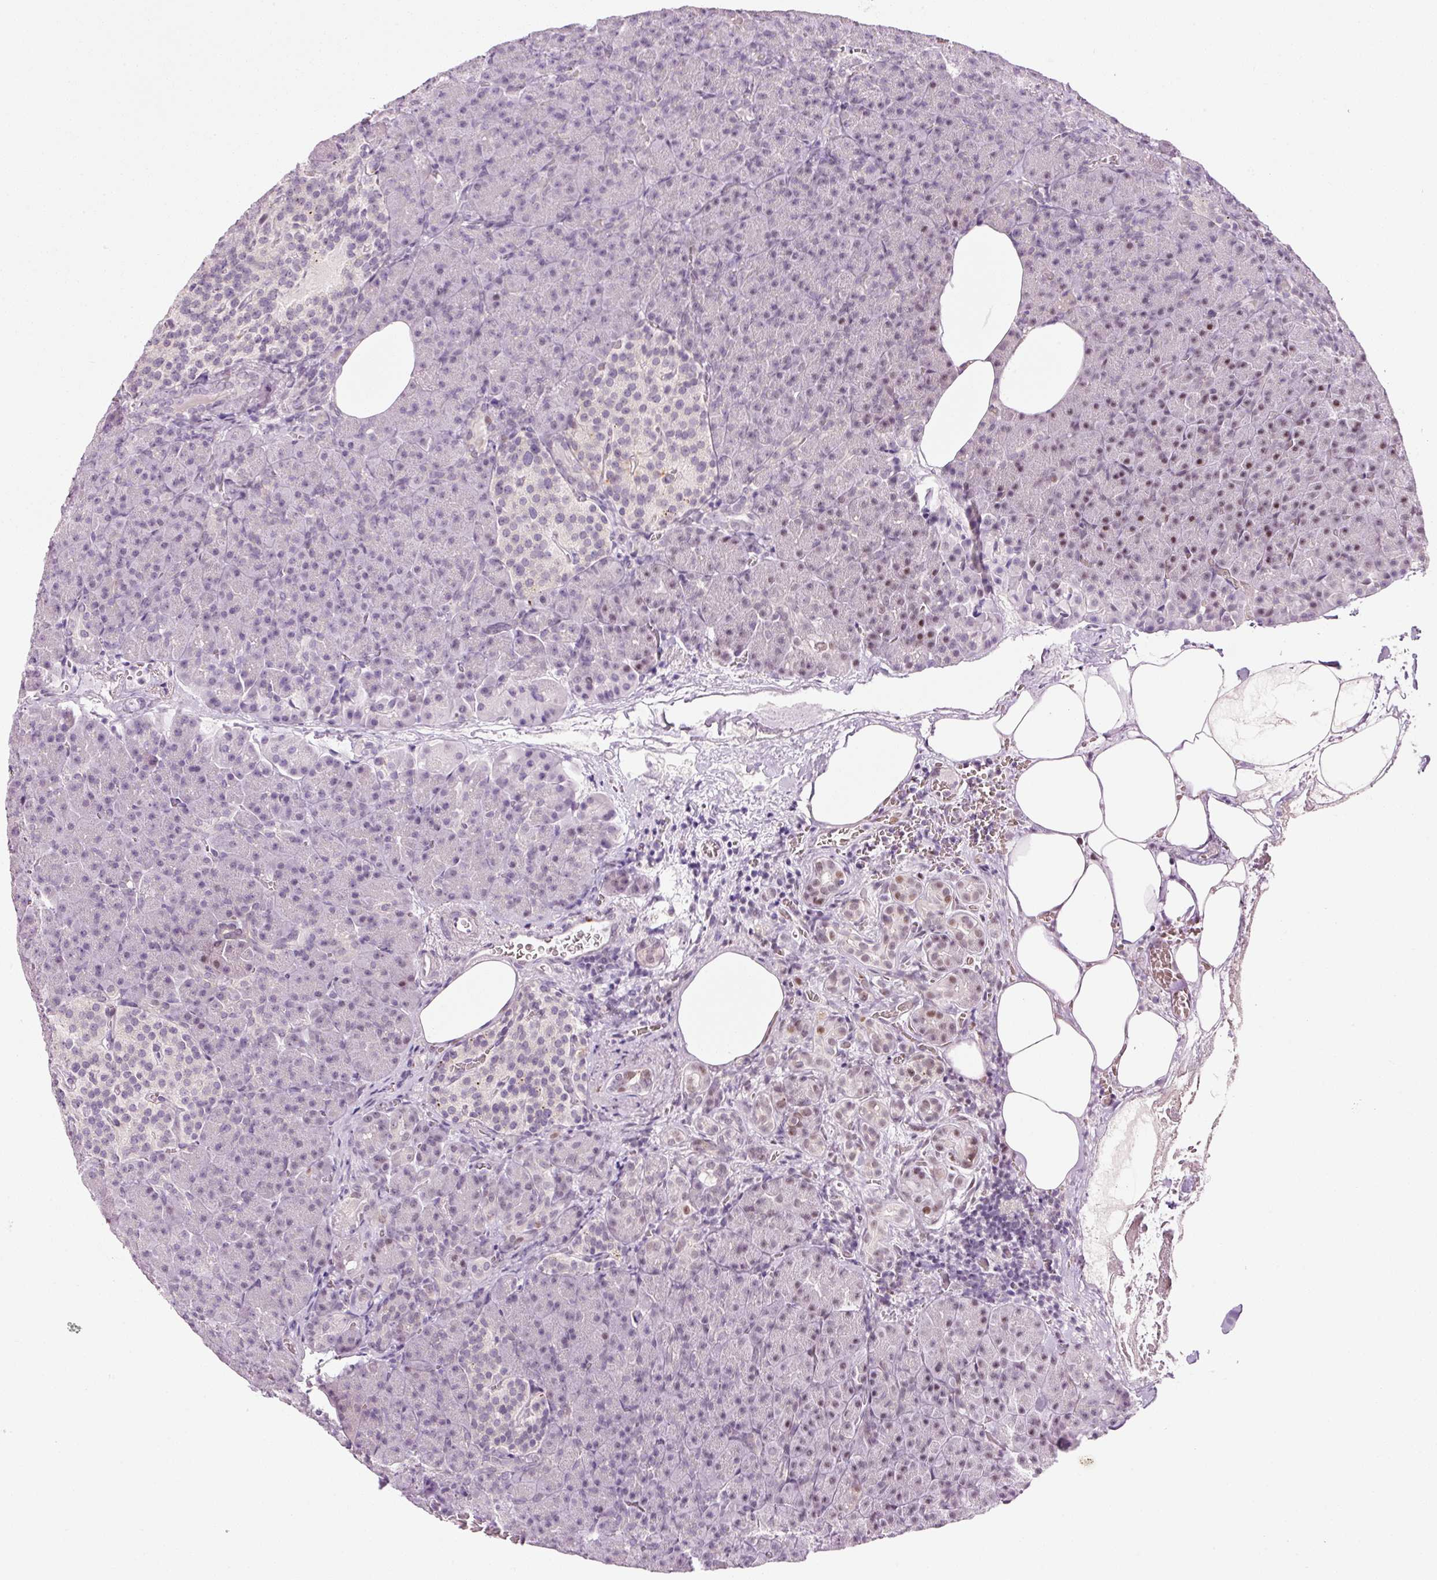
{"staining": {"intensity": "moderate", "quantity": "<25%", "location": "nuclear"}, "tissue": "pancreas", "cell_type": "Exocrine glandular cells", "image_type": "normal", "snomed": [{"axis": "morphology", "description": "Normal tissue, NOS"}, {"axis": "topography", "description": "Pancreas"}], "caption": "Pancreas stained for a protein (brown) shows moderate nuclear positive staining in approximately <25% of exocrine glandular cells.", "gene": "ANKRD20A1", "patient": {"sex": "female", "age": 74}}